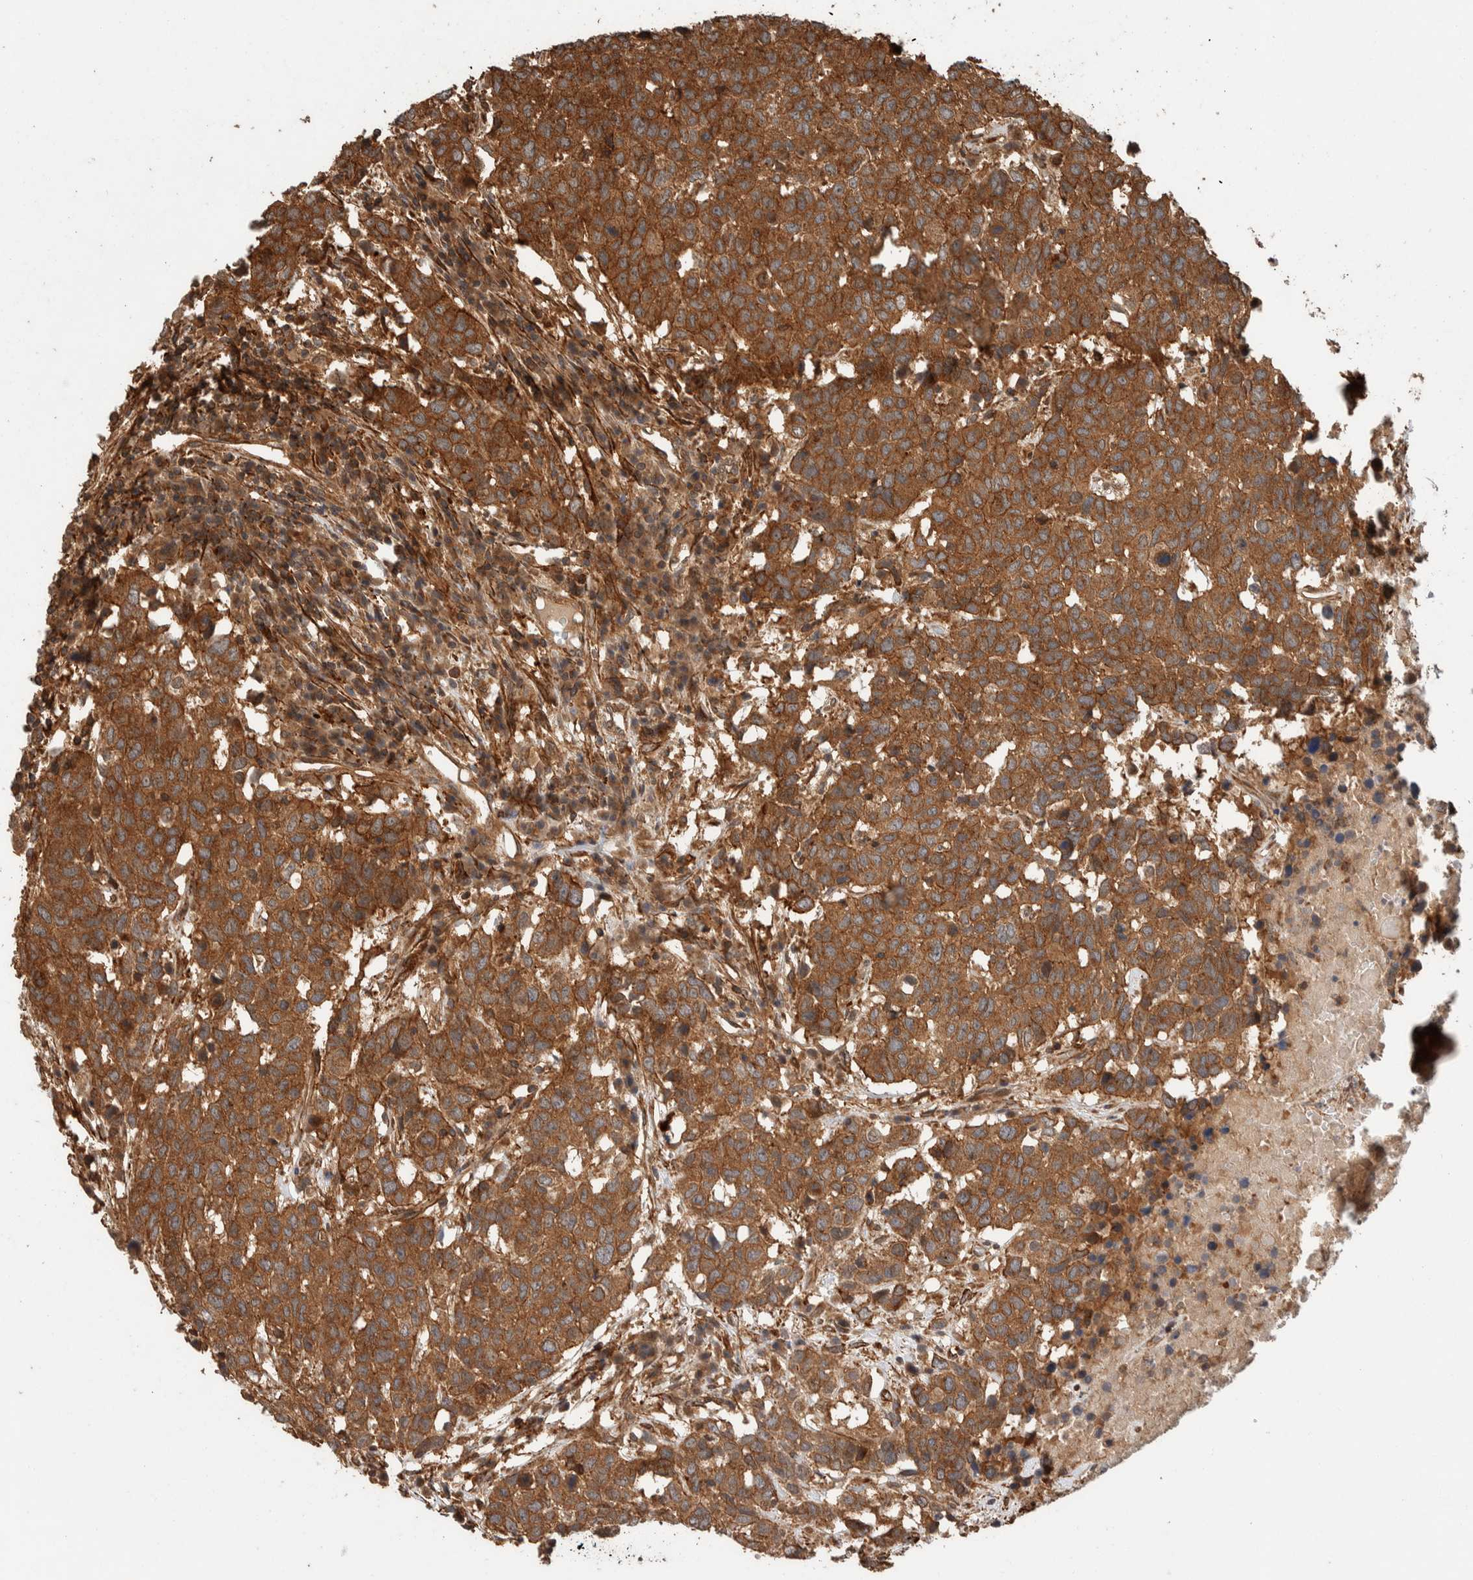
{"staining": {"intensity": "moderate", "quantity": ">75%", "location": "cytoplasmic/membranous"}, "tissue": "head and neck cancer", "cell_type": "Tumor cells", "image_type": "cancer", "snomed": [{"axis": "morphology", "description": "Squamous cell carcinoma, NOS"}, {"axis": "topography", "description": "Head-Neck"}], "caption": "Protein staining of head and neck squamous cell carcinoma tissue reveals moderate cytoplasmic/membranous staining in about >75% of tumor cells. (IHC, brightfield microscopy, high magnification).", "gene": "SYNRG", "patient": {"sex": "male", "age": 66}}